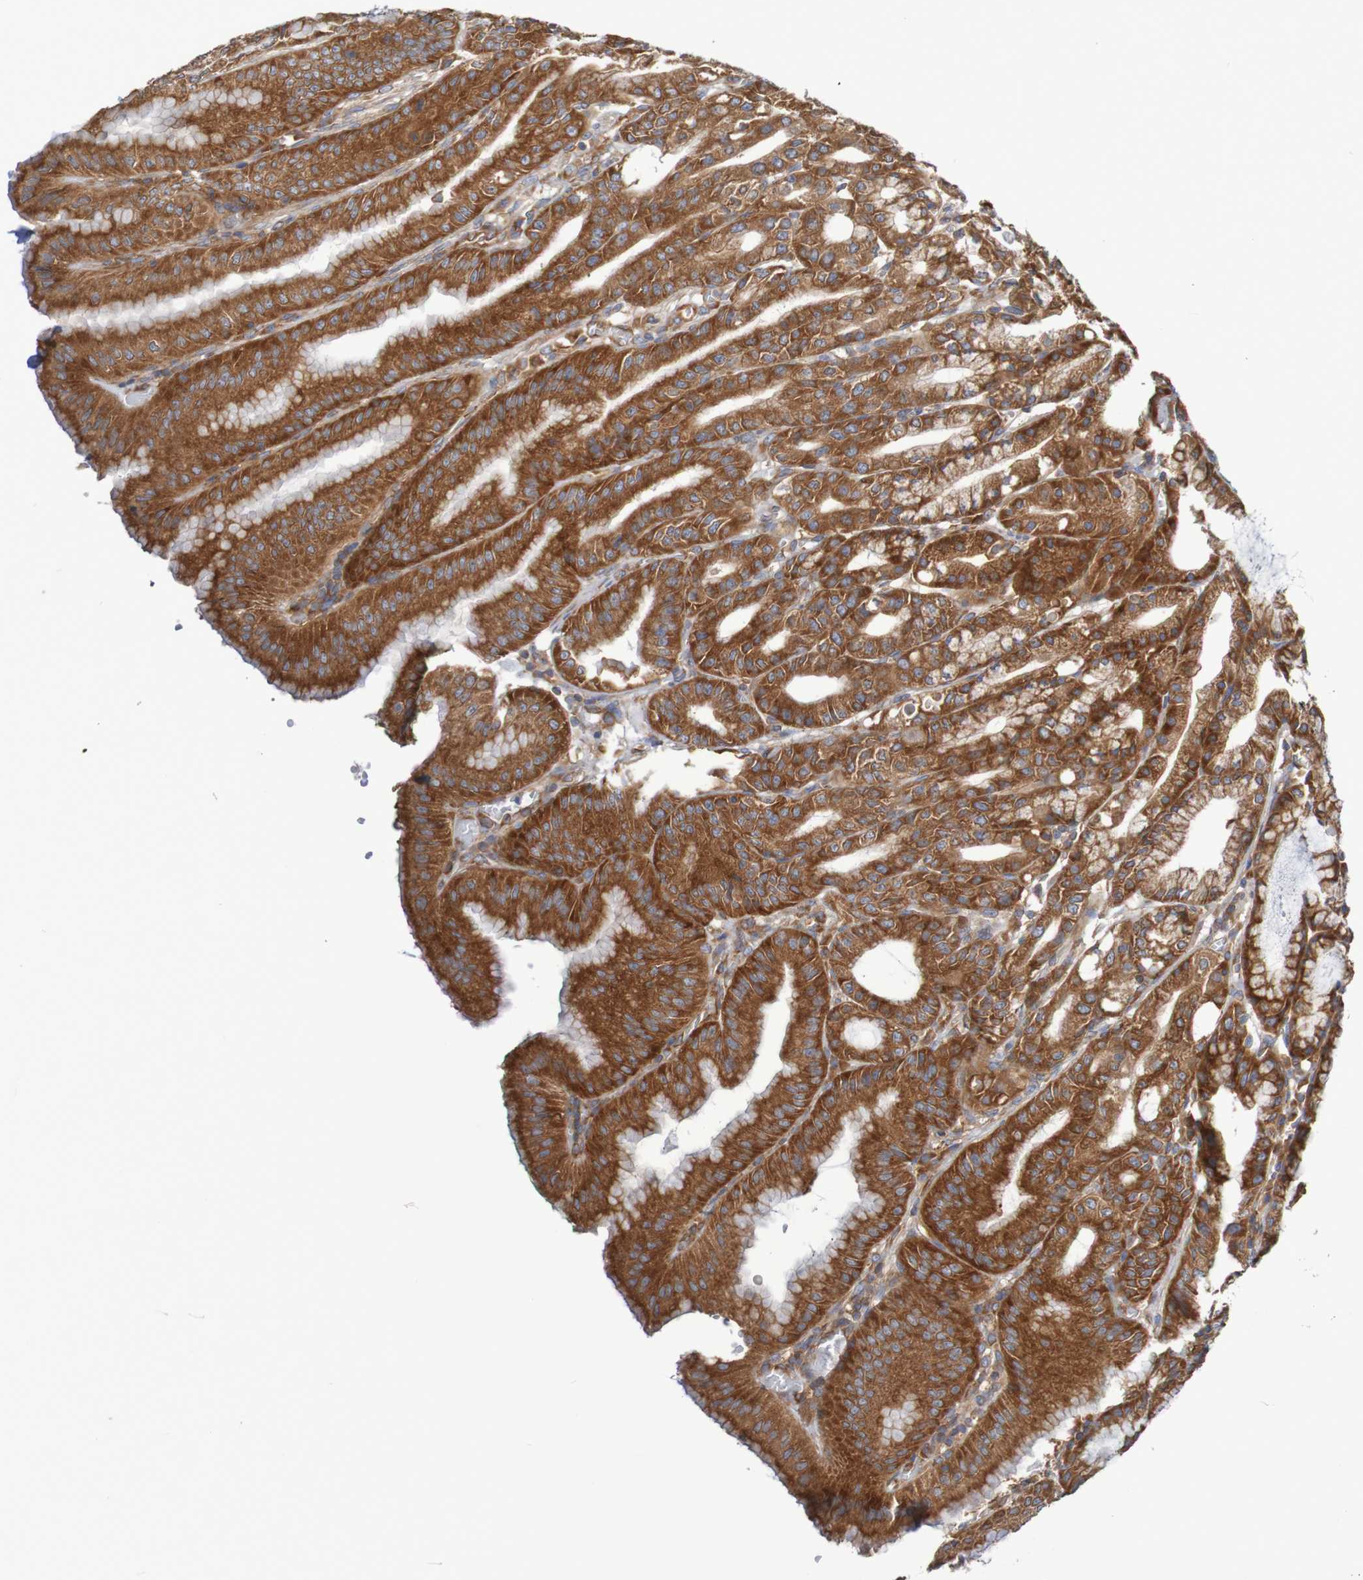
{"staining": {"intensity": "strong", "quantity": ">75%", "location": "cytoplasmic/membranous"}, "tissue": "stomach", "cell_type": "Glandular cells", "image_type": "normal", "snomed": [{"axis": "morphology", "description": "Normal tissue, NOS"}, {"axis": "topography", "description": "Stomach, lower"}], "caption": "The histopathology image reveals immunohistochemical staining of unremarkable stomach. There is strong cytoplasmic/membranous expression is identified in about >75% of glandular cells.", "gene": "LRRC47", "patient": {"sex": "male", "age": 71}}